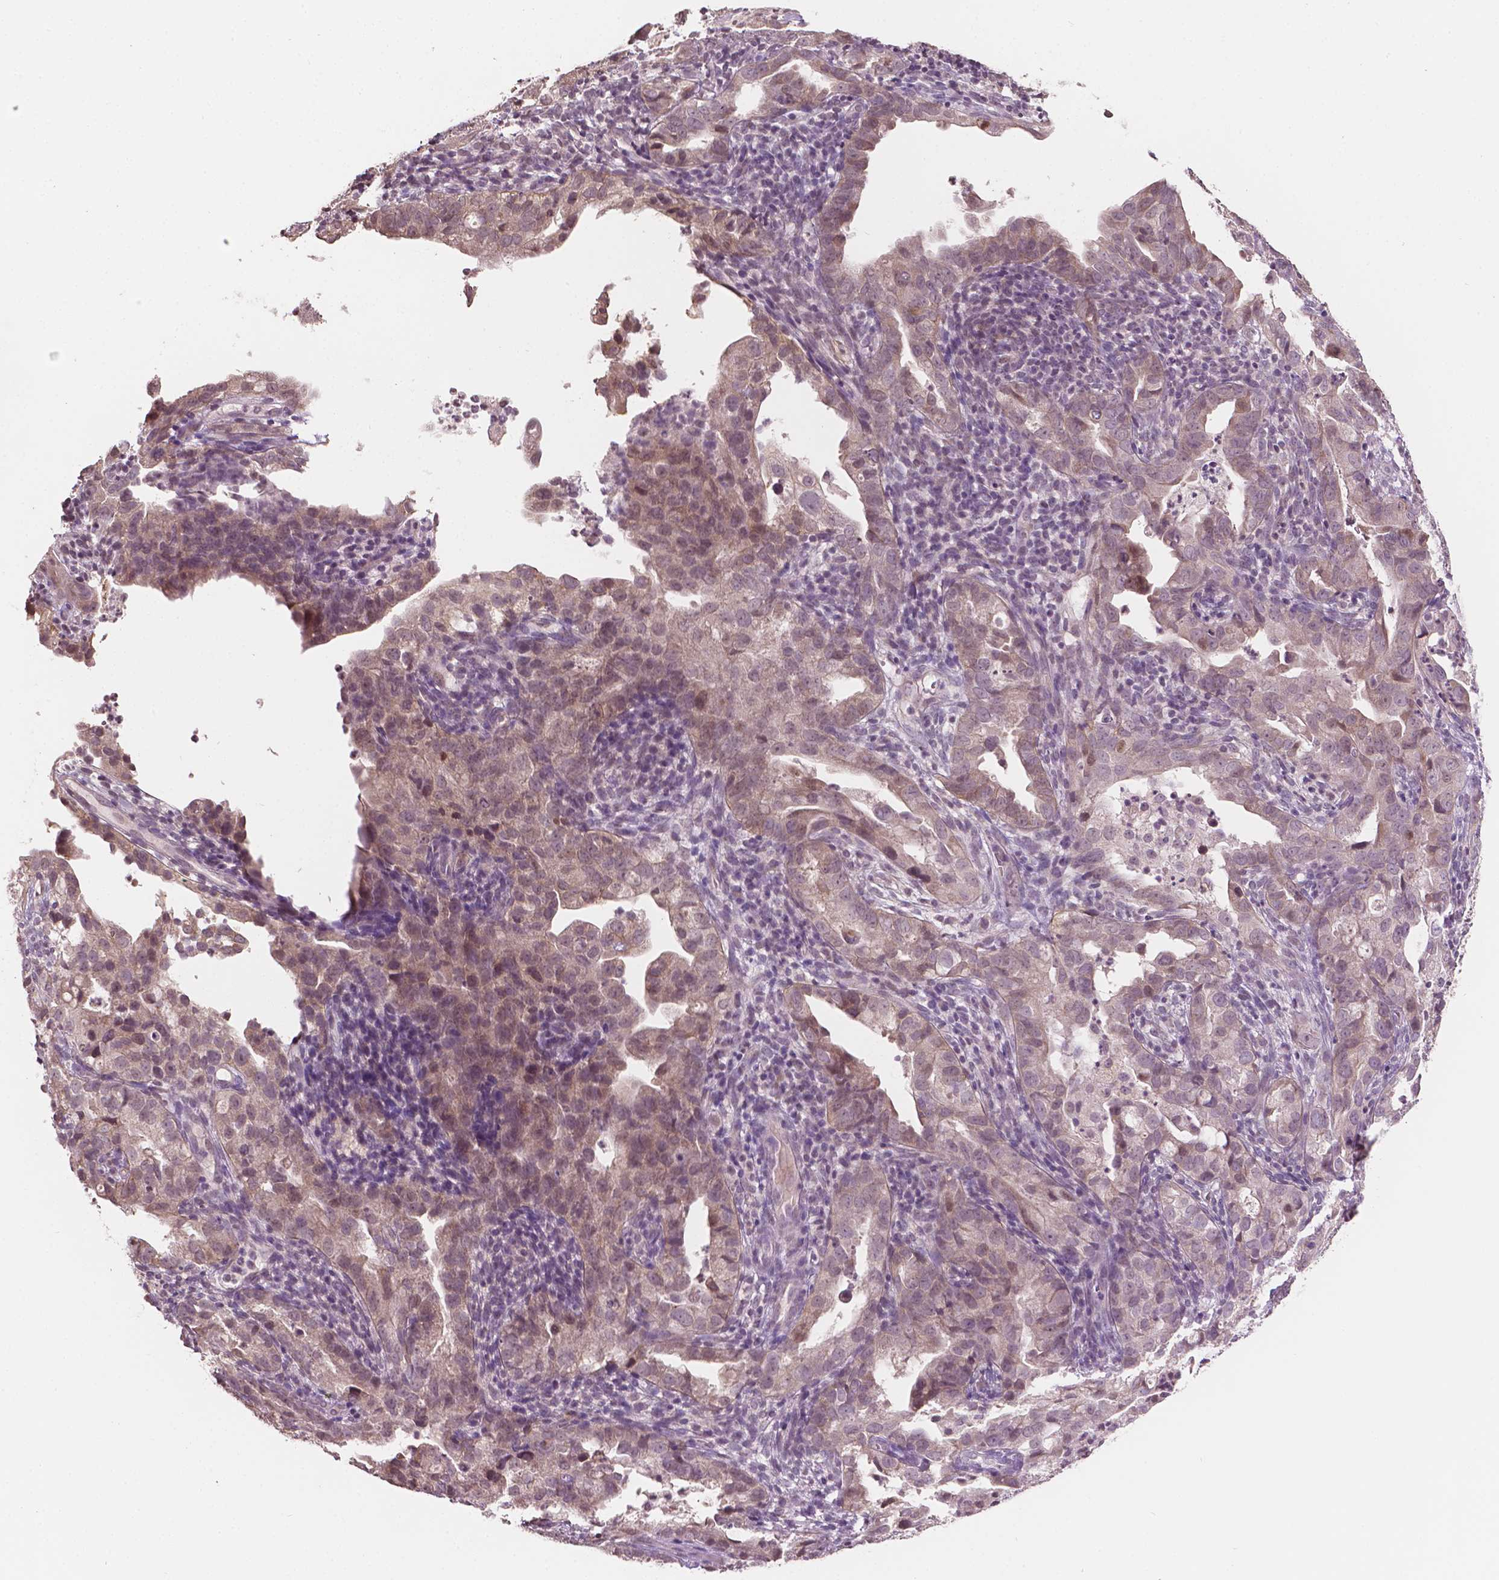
{"staining": {"intensity": "negative", "quantity": "none", "location": "none"}, "tissue": "endometrial cancer", "cell_type": "Tumor cells", "image_type": "cancer", "snomed": [{"axis": "morphology", "description": "Adenocarcinoma, NOS"}, {"axis": "topography", "description": "Endometrium"}], "caption": "The histopathology image demonstrates no significant positivity in tumor cells of endometrial cancer (adenocarcinoma). (Brightfield microscopy of DAB immunohistochemistry at high magnification).", "gene": "NOS1AP", "patient": {"sex": "female", "age": 57}}